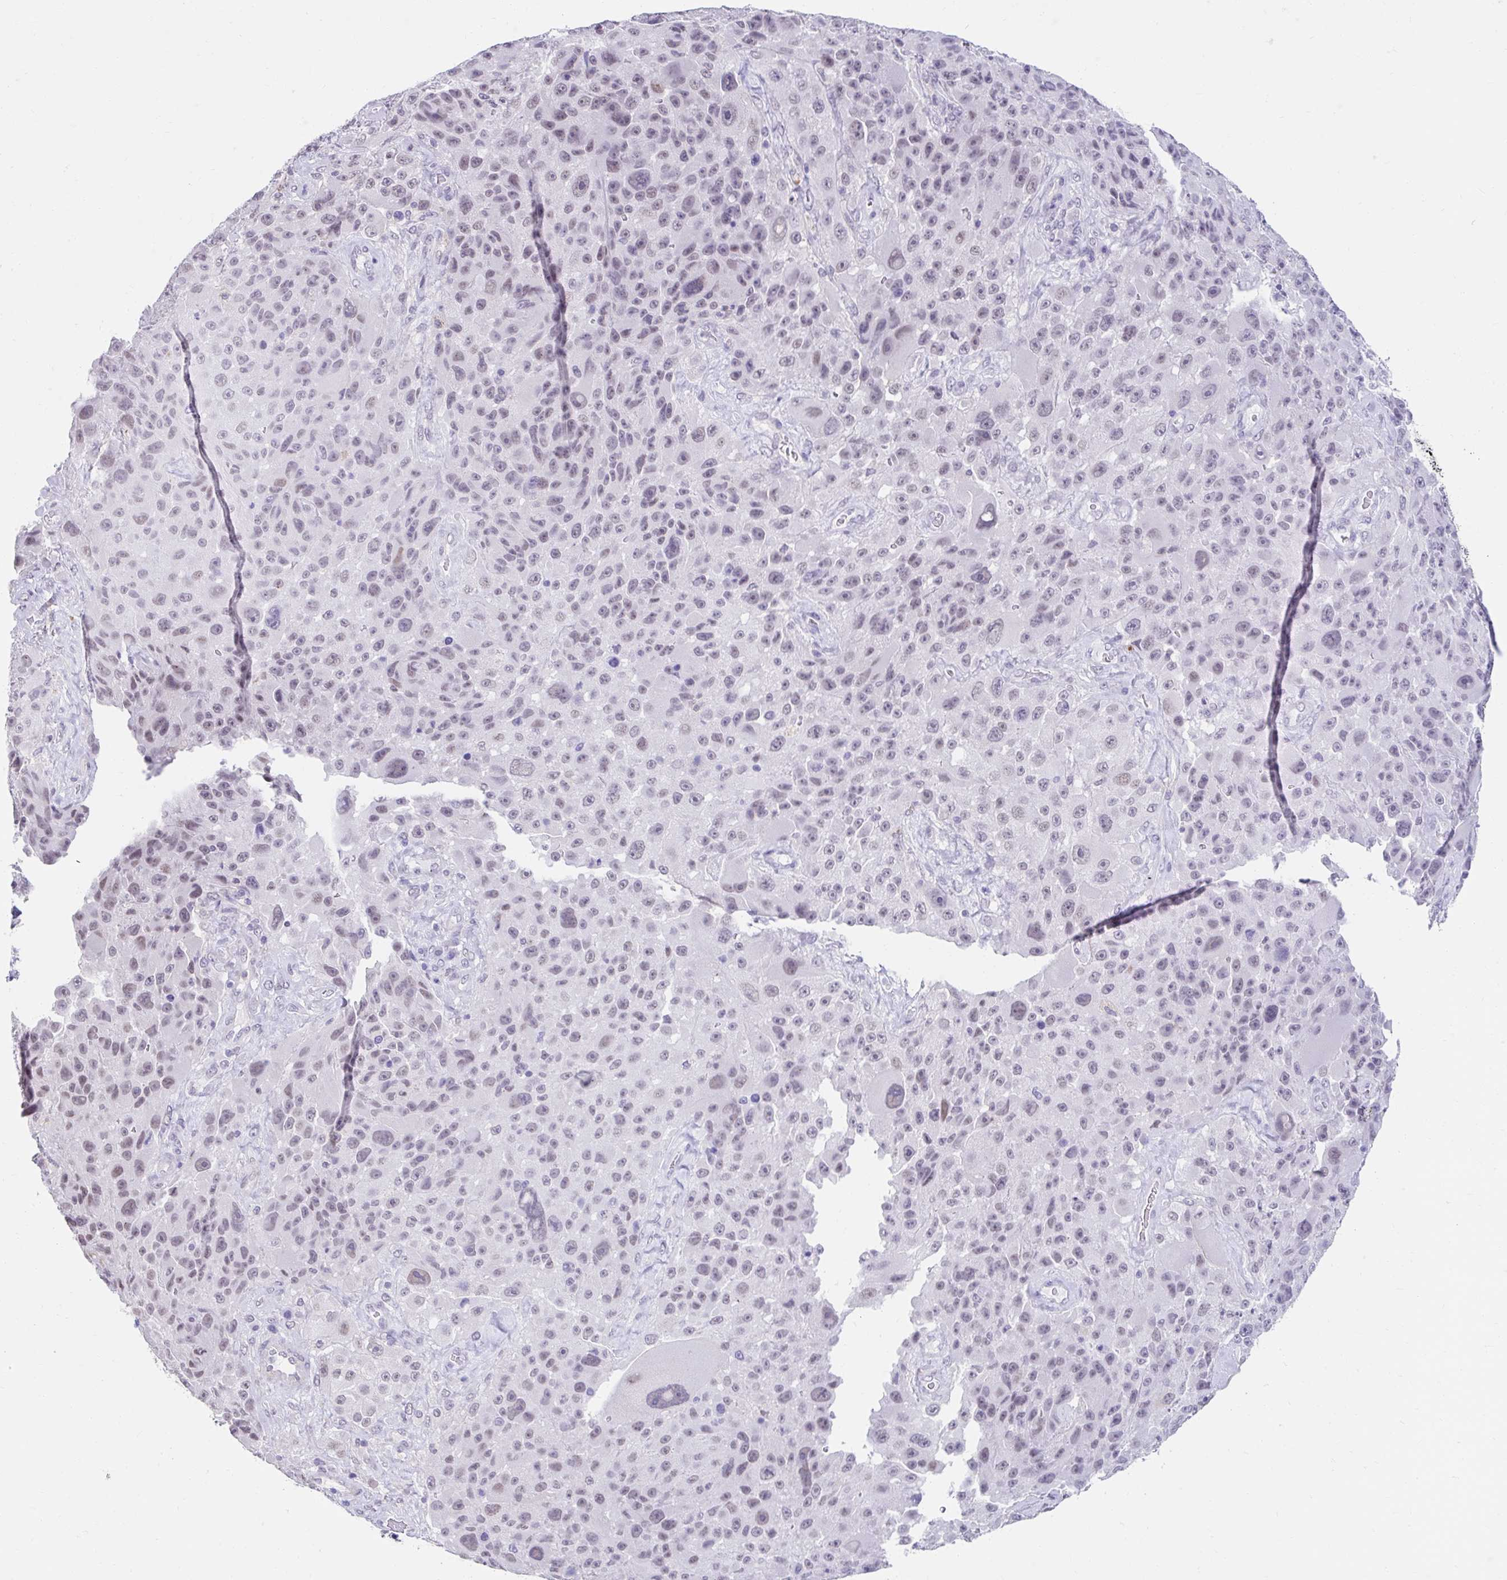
{"staining": {"intensity": "weak", "quantity": "<25%", "location": "nuclear"}, "tissue": "melanoma", "cell_type": "Tumor cells", "image_type": "cancer", "snomed": [{"axis": "morphology", "description": "Malignant melanoma, Metastatic site"}, {"axis": "topography", "description": "Lymph node"}], "caption": "Immunohistochemical staining of human melanoma demonstrates no significant expression in tumor cells.", "gene": "DCAF17", "patient": {"sex": "male", "age": 62}}